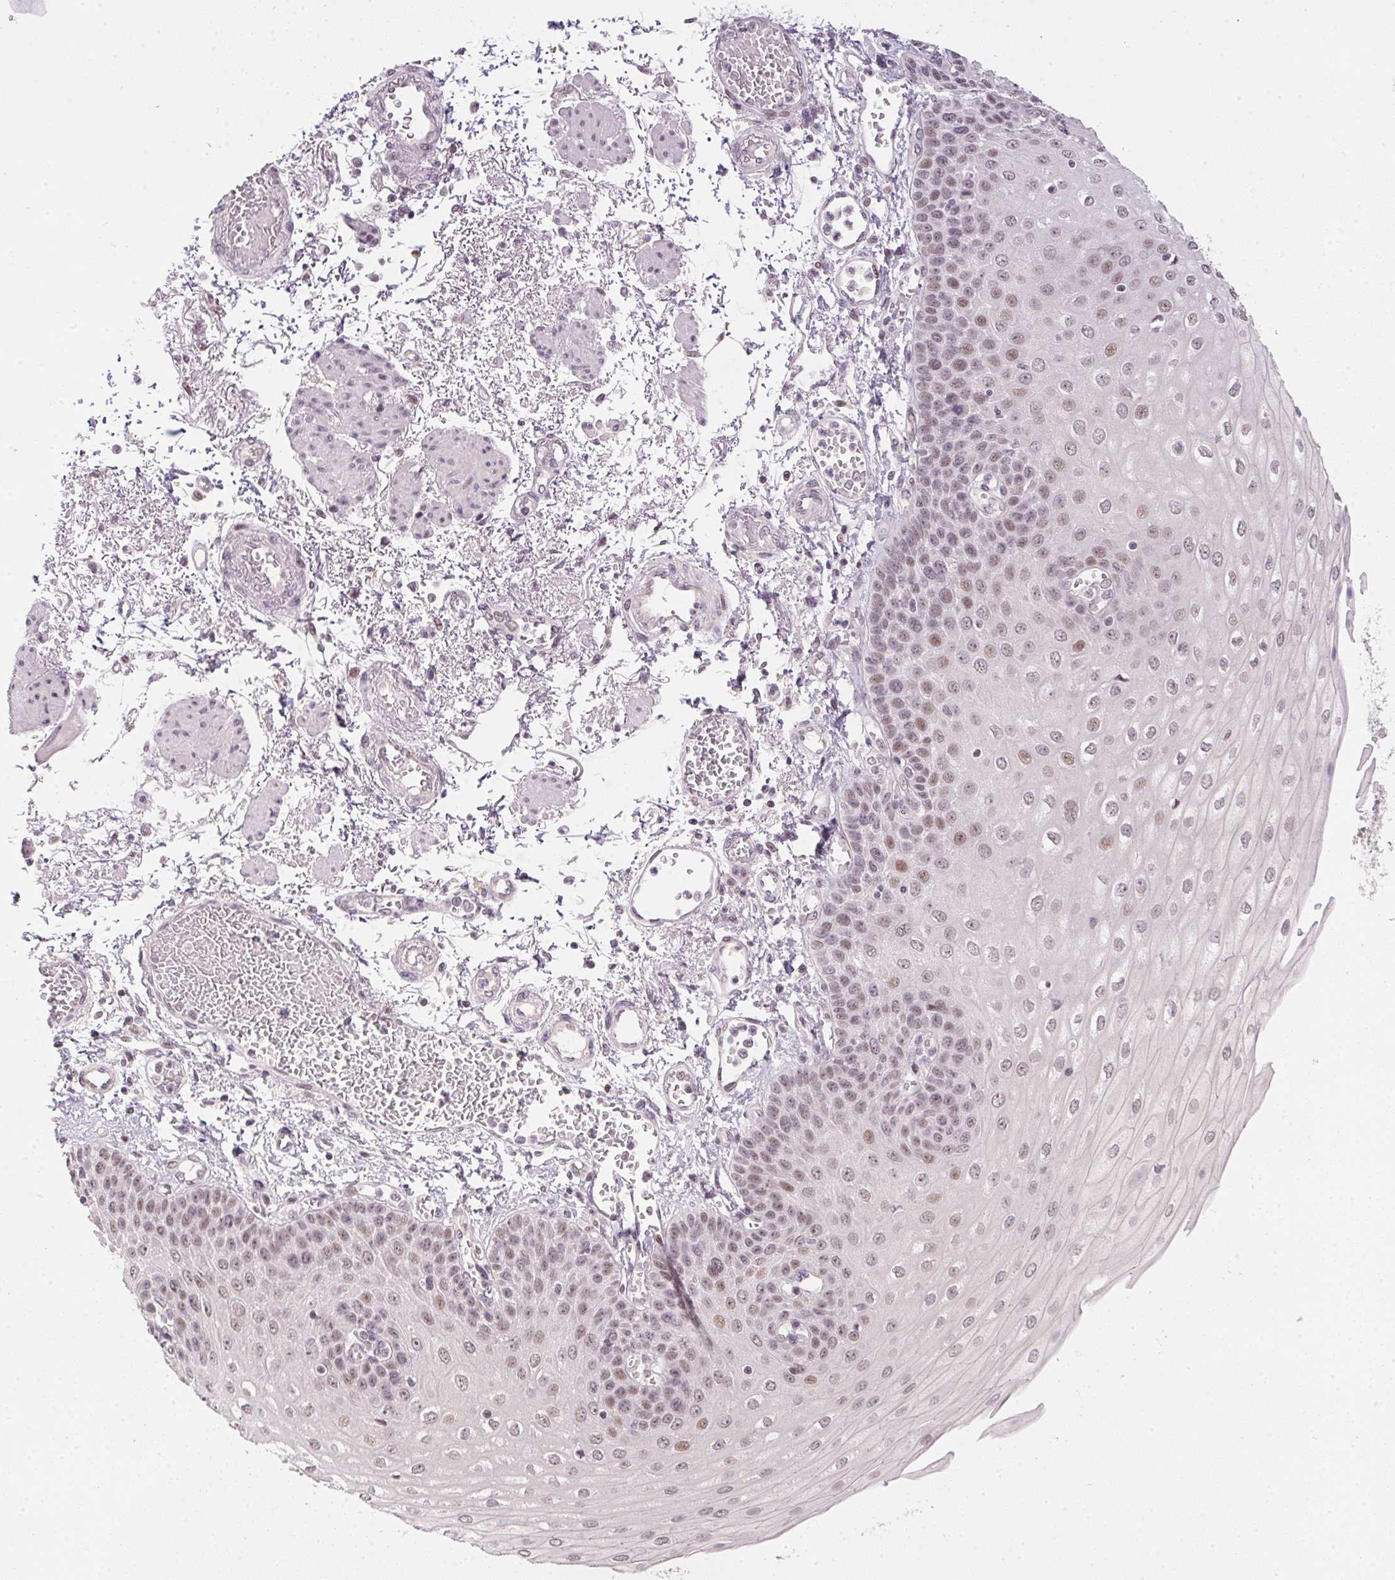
{"staining": {"intensity": "weak", "quantity": ">75%", "location": "nuclear"}, "tissue": "esophagus", "cell_type": "Squamous epithelial cells", "image_type": "normal", "snomed": [{"axis": "morphology", "description": "Normal tissue, NOS"}, {"axis": "morphology", "description": "Adenocarcinoma, NOS"}, {"axis": "topography", "description": "Esophagus"}], "caption": "A low amount of weak nuclear positivity is seen in approximately >75% of squamous epithelial cells in benign esophagus. (IHC, brightfield microscopy, high magnification).", "gene": "KDM4D", "patient": {"sex": "male", "age": 81}}